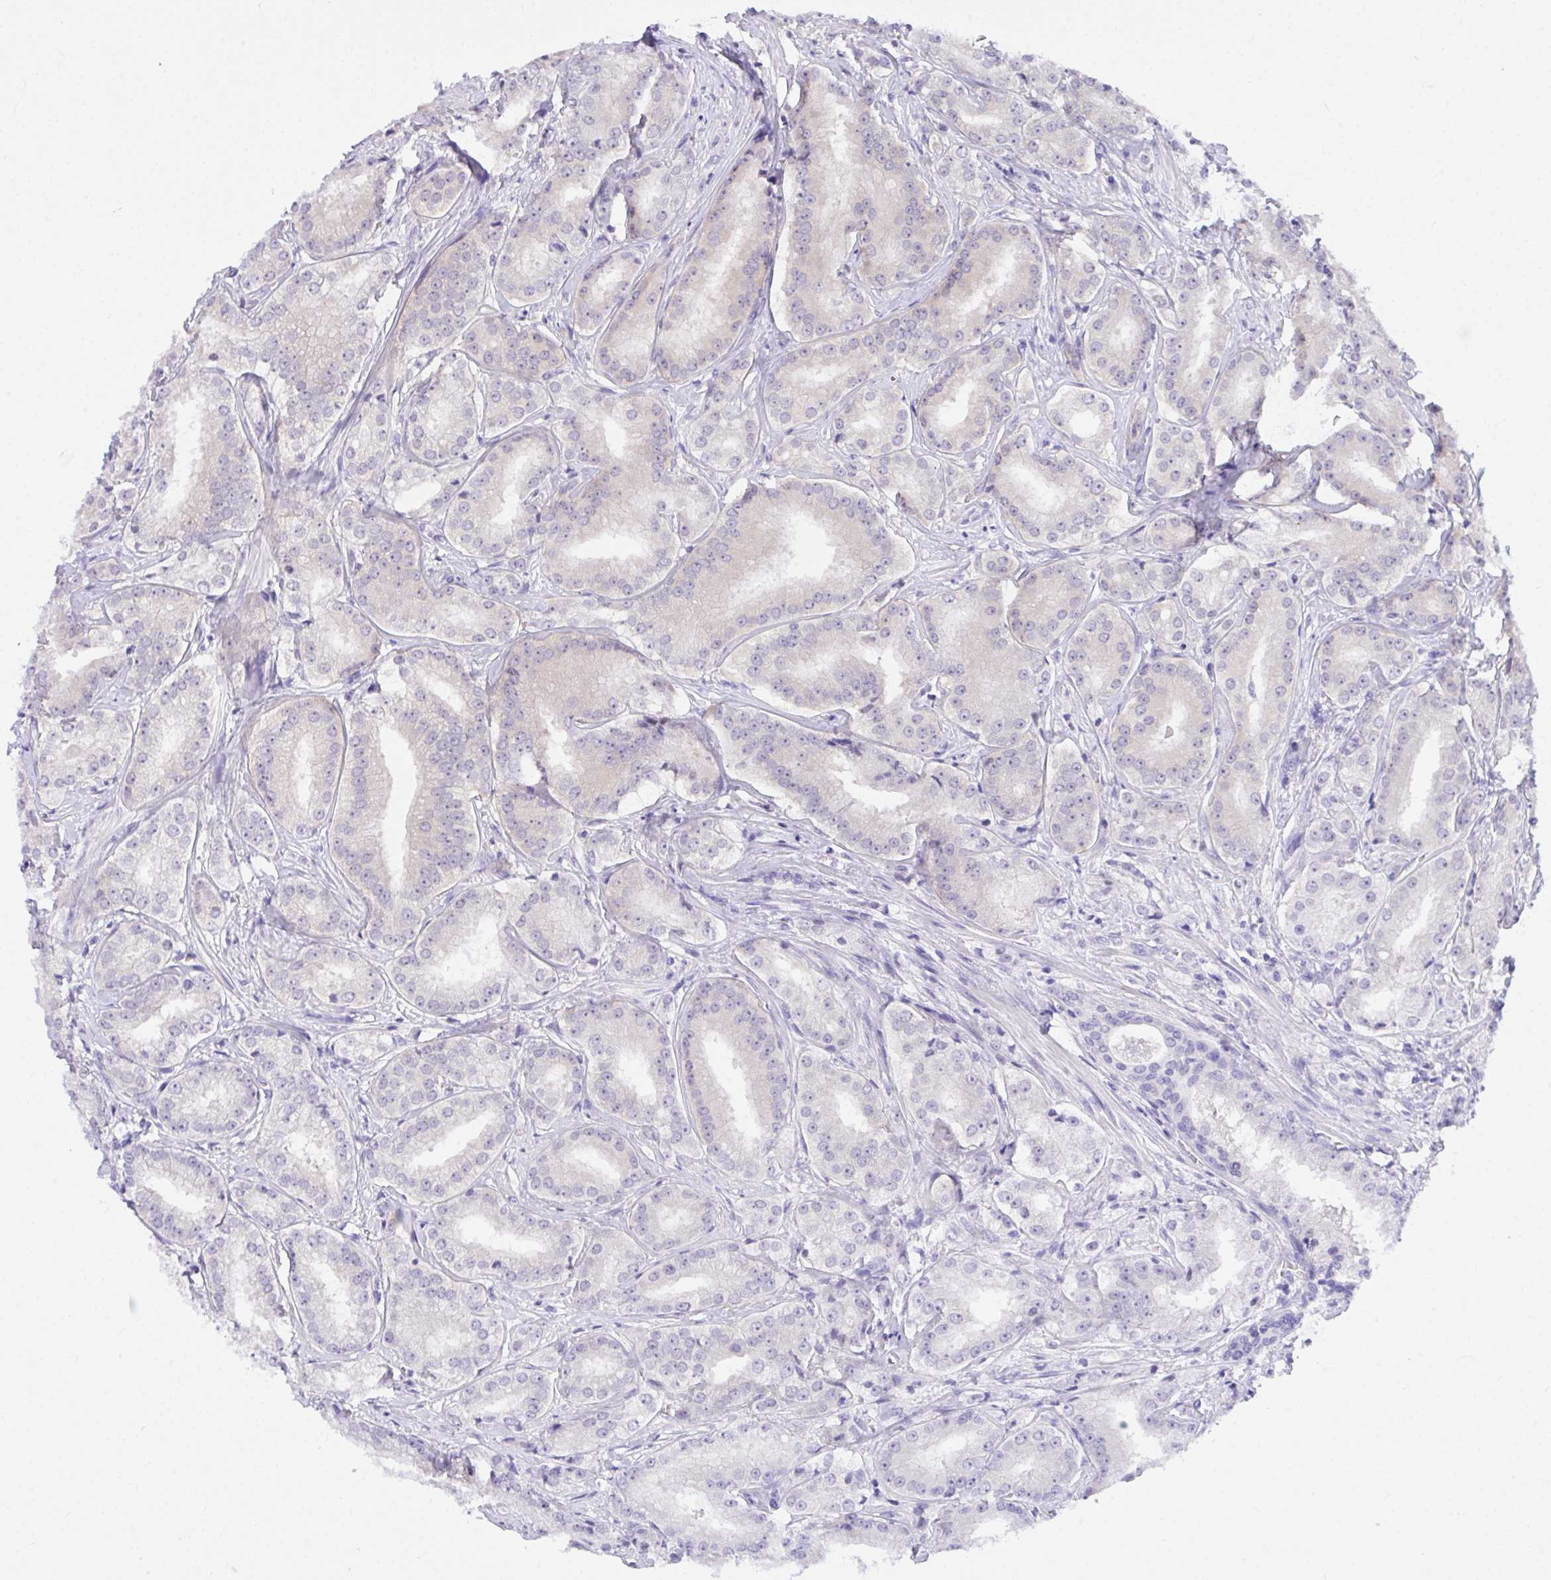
{"staining": {"intensity": "negative", "quantity": "none", "location": "none"}, "tissue": "prostate cancer", "cell_type": "Tumor cells", "image_type": "cancer", "snomed": [{"axis": "morphology", "description": "Adenocarcinoma, High grade"}, {"axis": "topography", "description": "Prostate"}], "caption": "Histopathology image shows no protein staining in tumor cells of prostate cancer tissue.", "gene": "TLN2", "patient": {"sex": "male", "age": 64}}